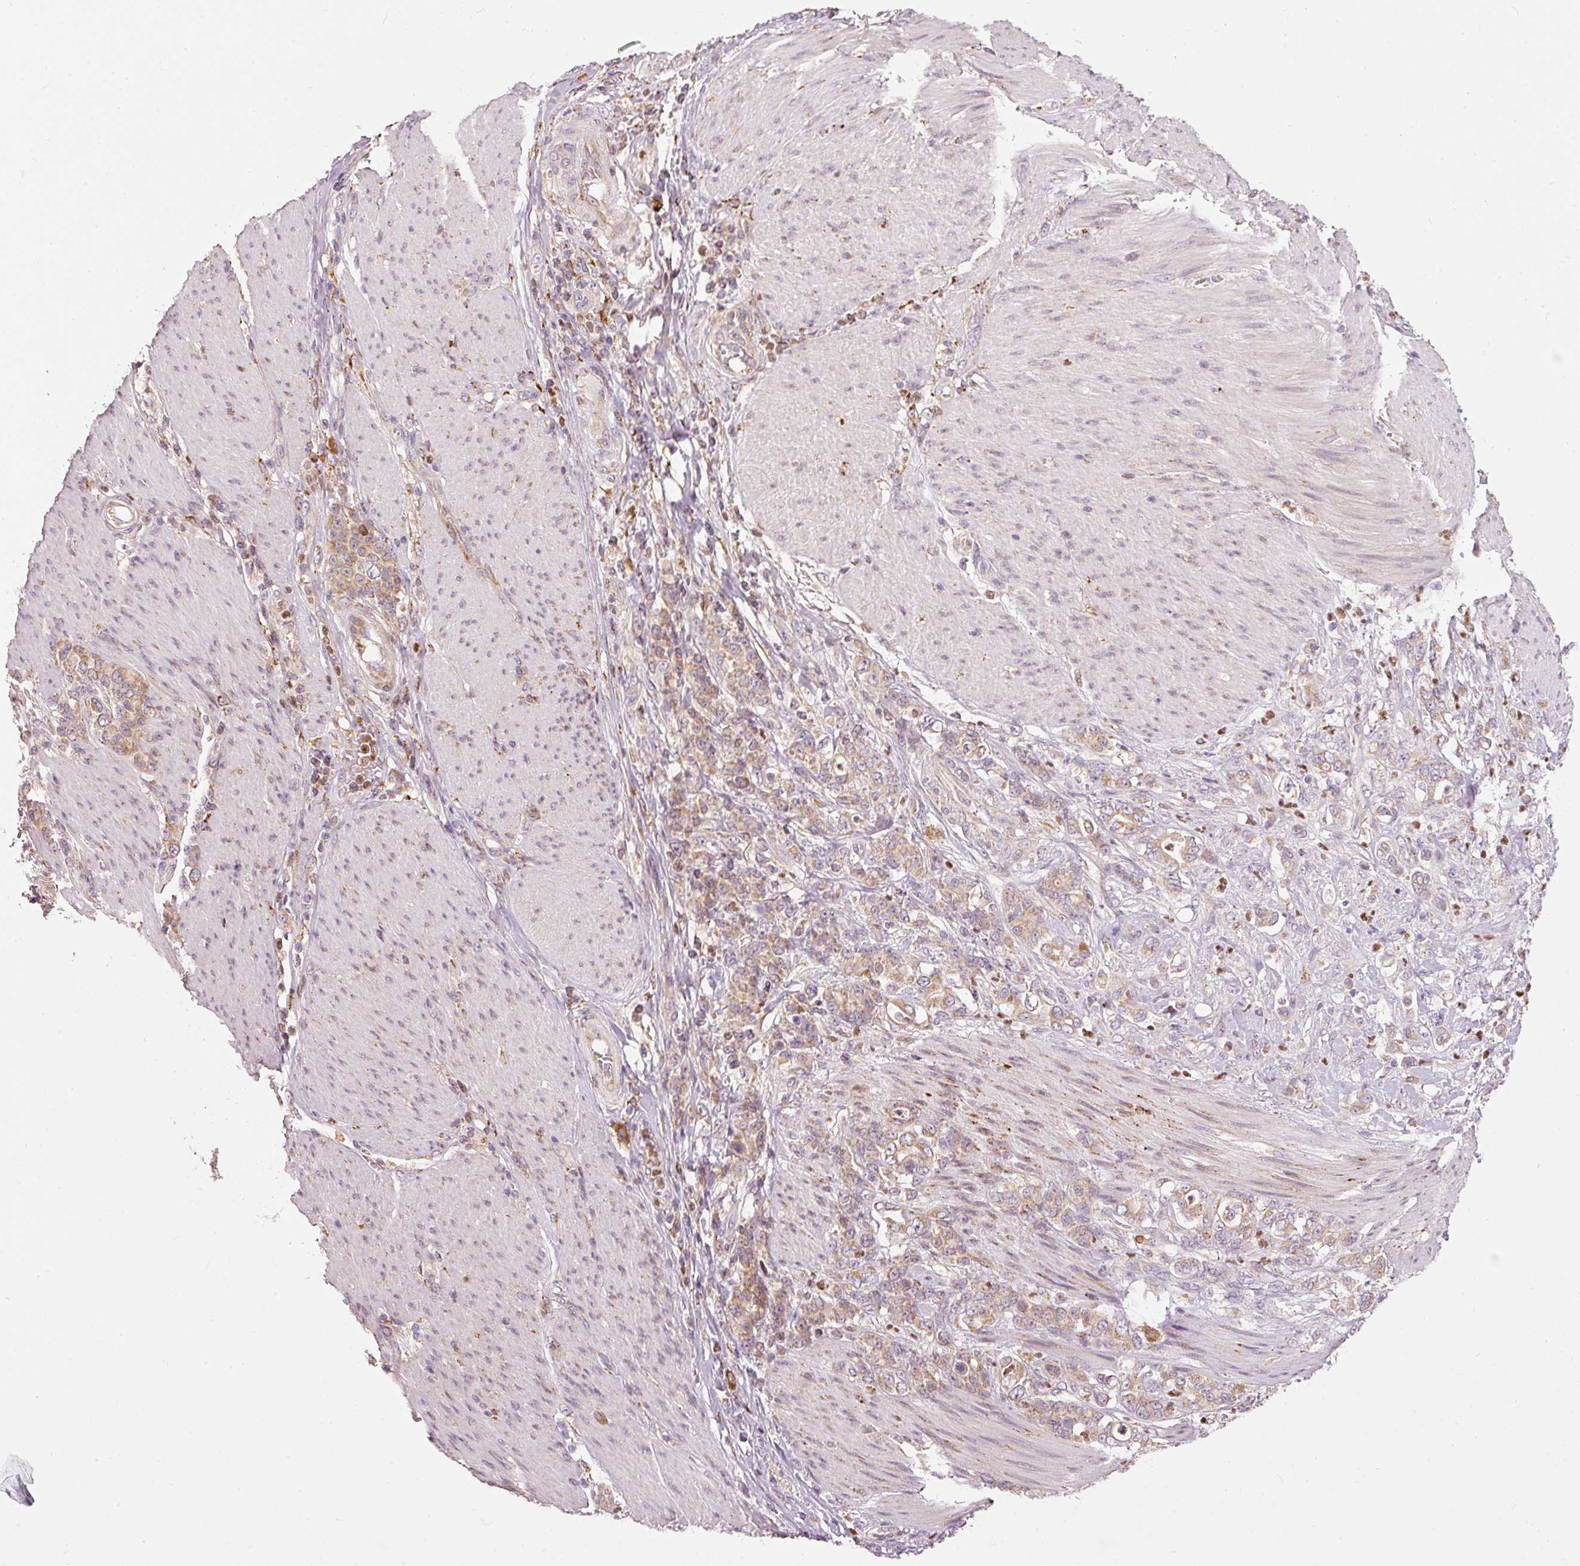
{"staining": {"intensity": "moderate", "quantity": ">75%", "location": "cytoplasmic/membranous"}, "tissue": "stomach cancer", "cell_type": "Tumor cells", "image_type": "cancer", "snomed": [{"axis": "morphology", "description": "Adenocarcinoma, NOS"}, {"axis": "topography", "description": "Stomach"}], "caption": "Protein staining by immunohistochemistry (IHC) displays moderate cytoplasmic/membranous staining in about >75% of tumor cells in stomach adenocarcinoma.", "gene": "MTHFD1L", "patient": {"sex": "female", "age": 79}}